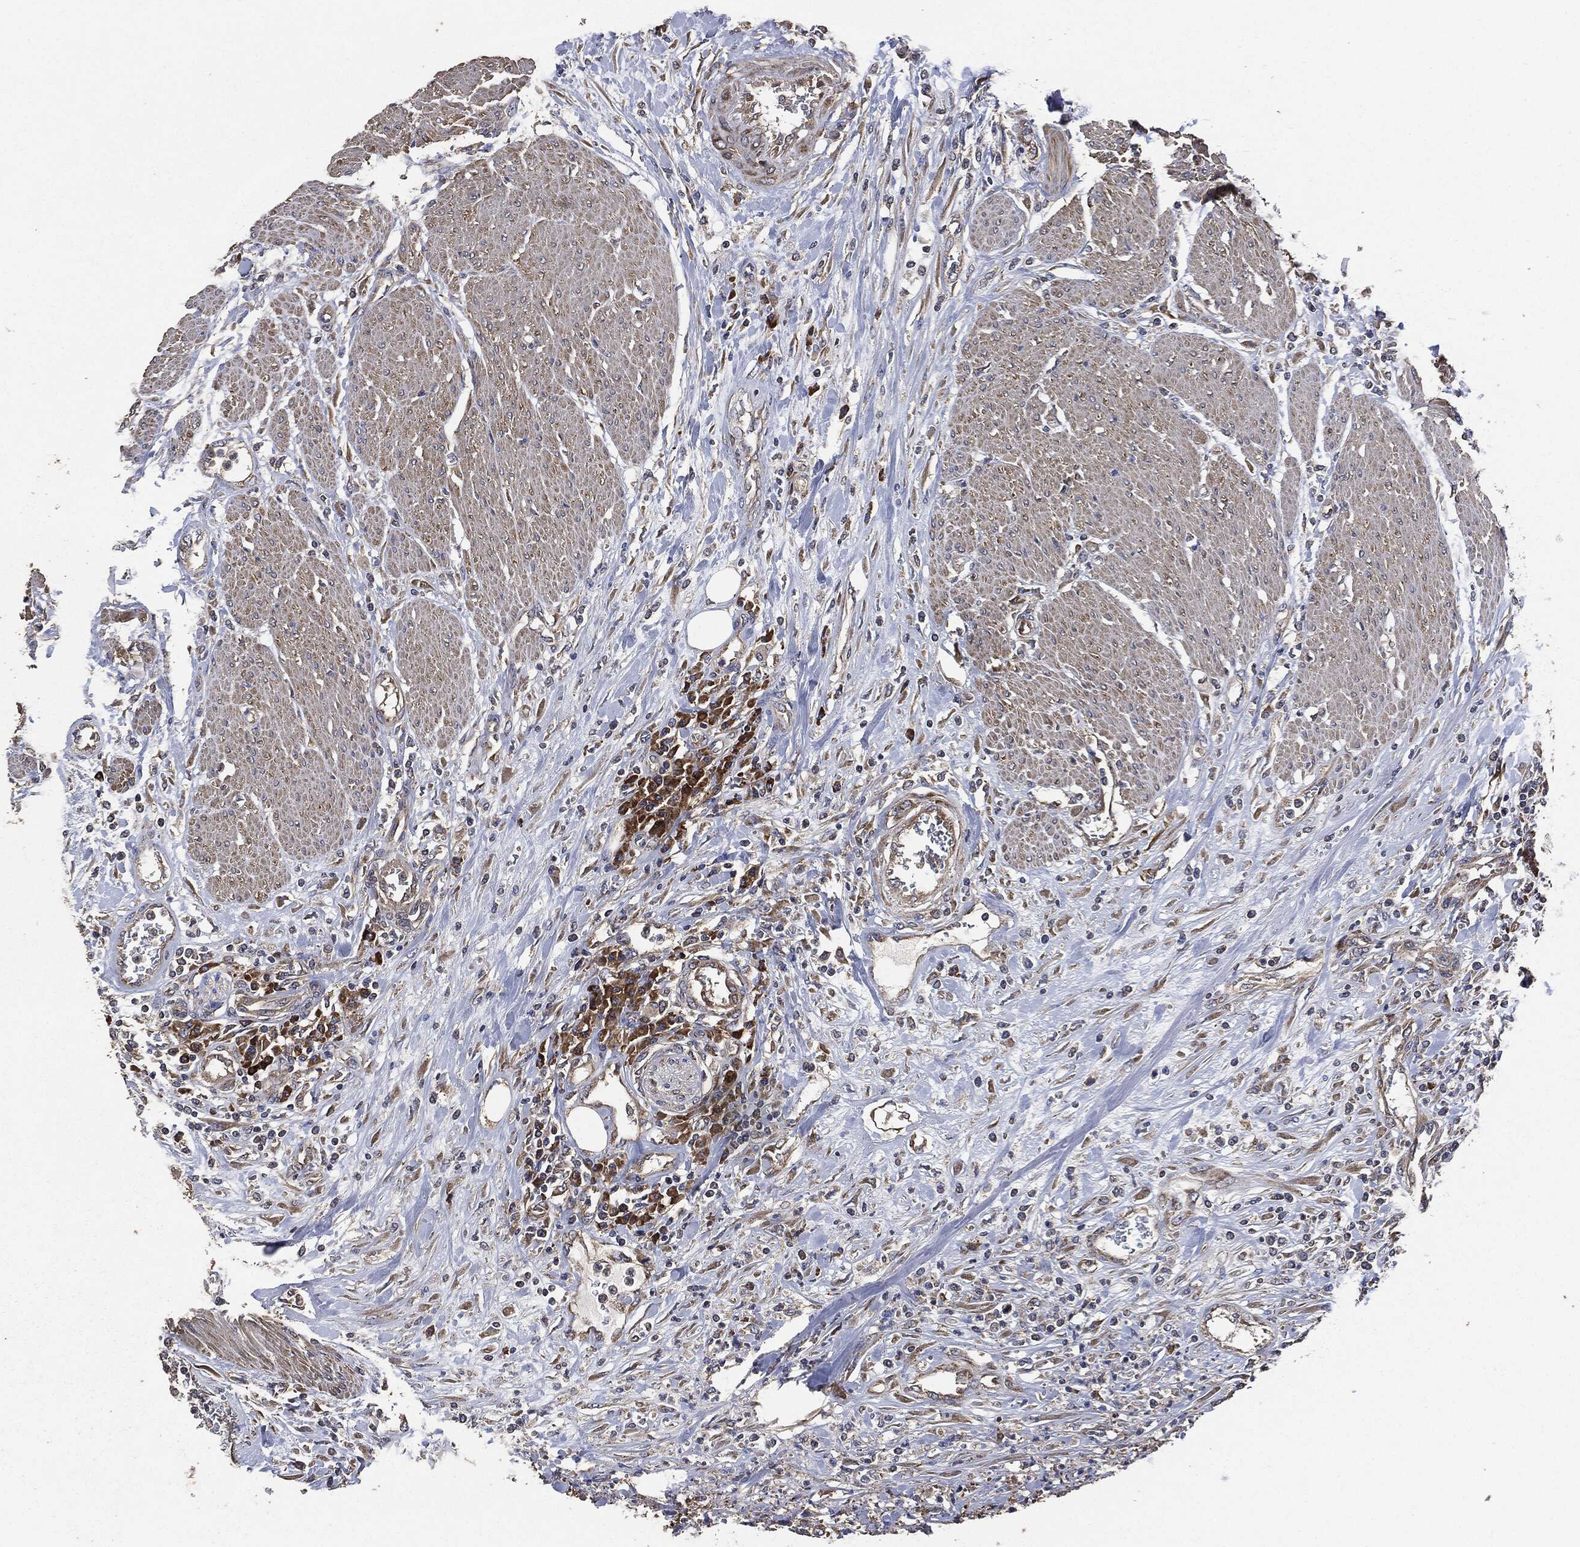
{"staining": {"intensity": "strong", "quantity": "<25%", "location": "cytoplasmic/membranous"}, "tissue": "urothelial cancer", "cell_type": "Tumor cells", "image_type": "cancer", "snomed": [{"axis": "morphology", "description": "Urothelial carcinoma, High grade"}, {"axis": "topography", "description": "Urinary bladder"}], "caption": "A brown stain highlights strong cytoplasmic/membranous positivity of a protein in human urothelial cancer tumor cells.", "gene": "STK3", "patient": {"sex": "male", "age": 46}}